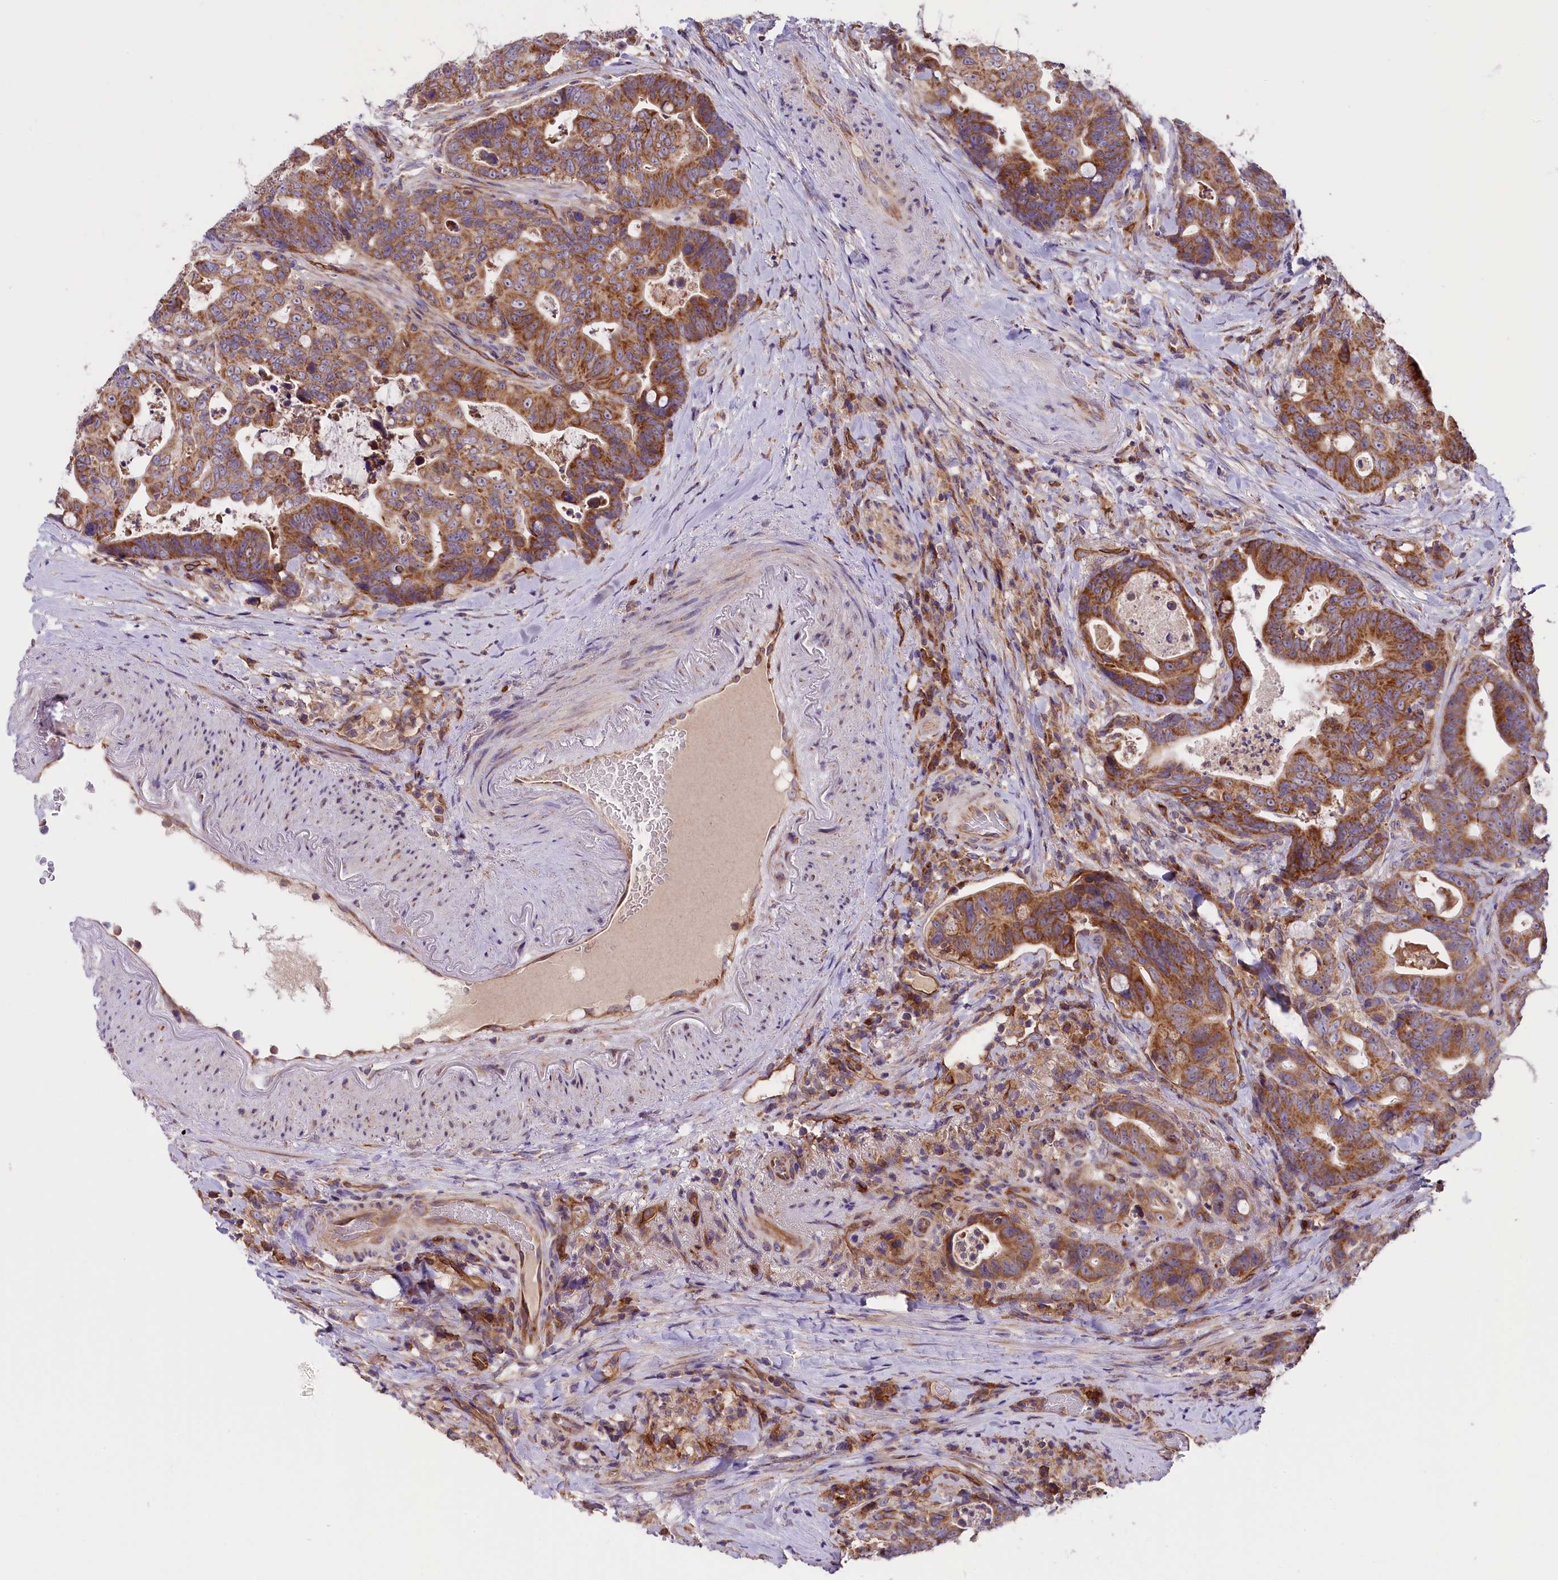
{"staining": {"intensity": "moderate", "quantity": ">75%", "location": "cytoplasmic/membranous"}, "tissue": "colorectal cancer", "cell_type": "Tumor cells", "image_type": "cancer", "snomed": [{"axis": "morphology", "description": "Adenocarcinoma, NOS"}, {"axis": "topography", "description": "Colon"}], "caption": "Adenocarcinoma (colorectal) stained for a protein reveals moderate cytoplasmic/membranous positivity in tumor cells. Immunohistochemistry (ihc) stains the protein of interest in brown and the nuclei are stained blue.", "gene": "DNAJB9", "patient": {"sex": "female", "age": 82}}